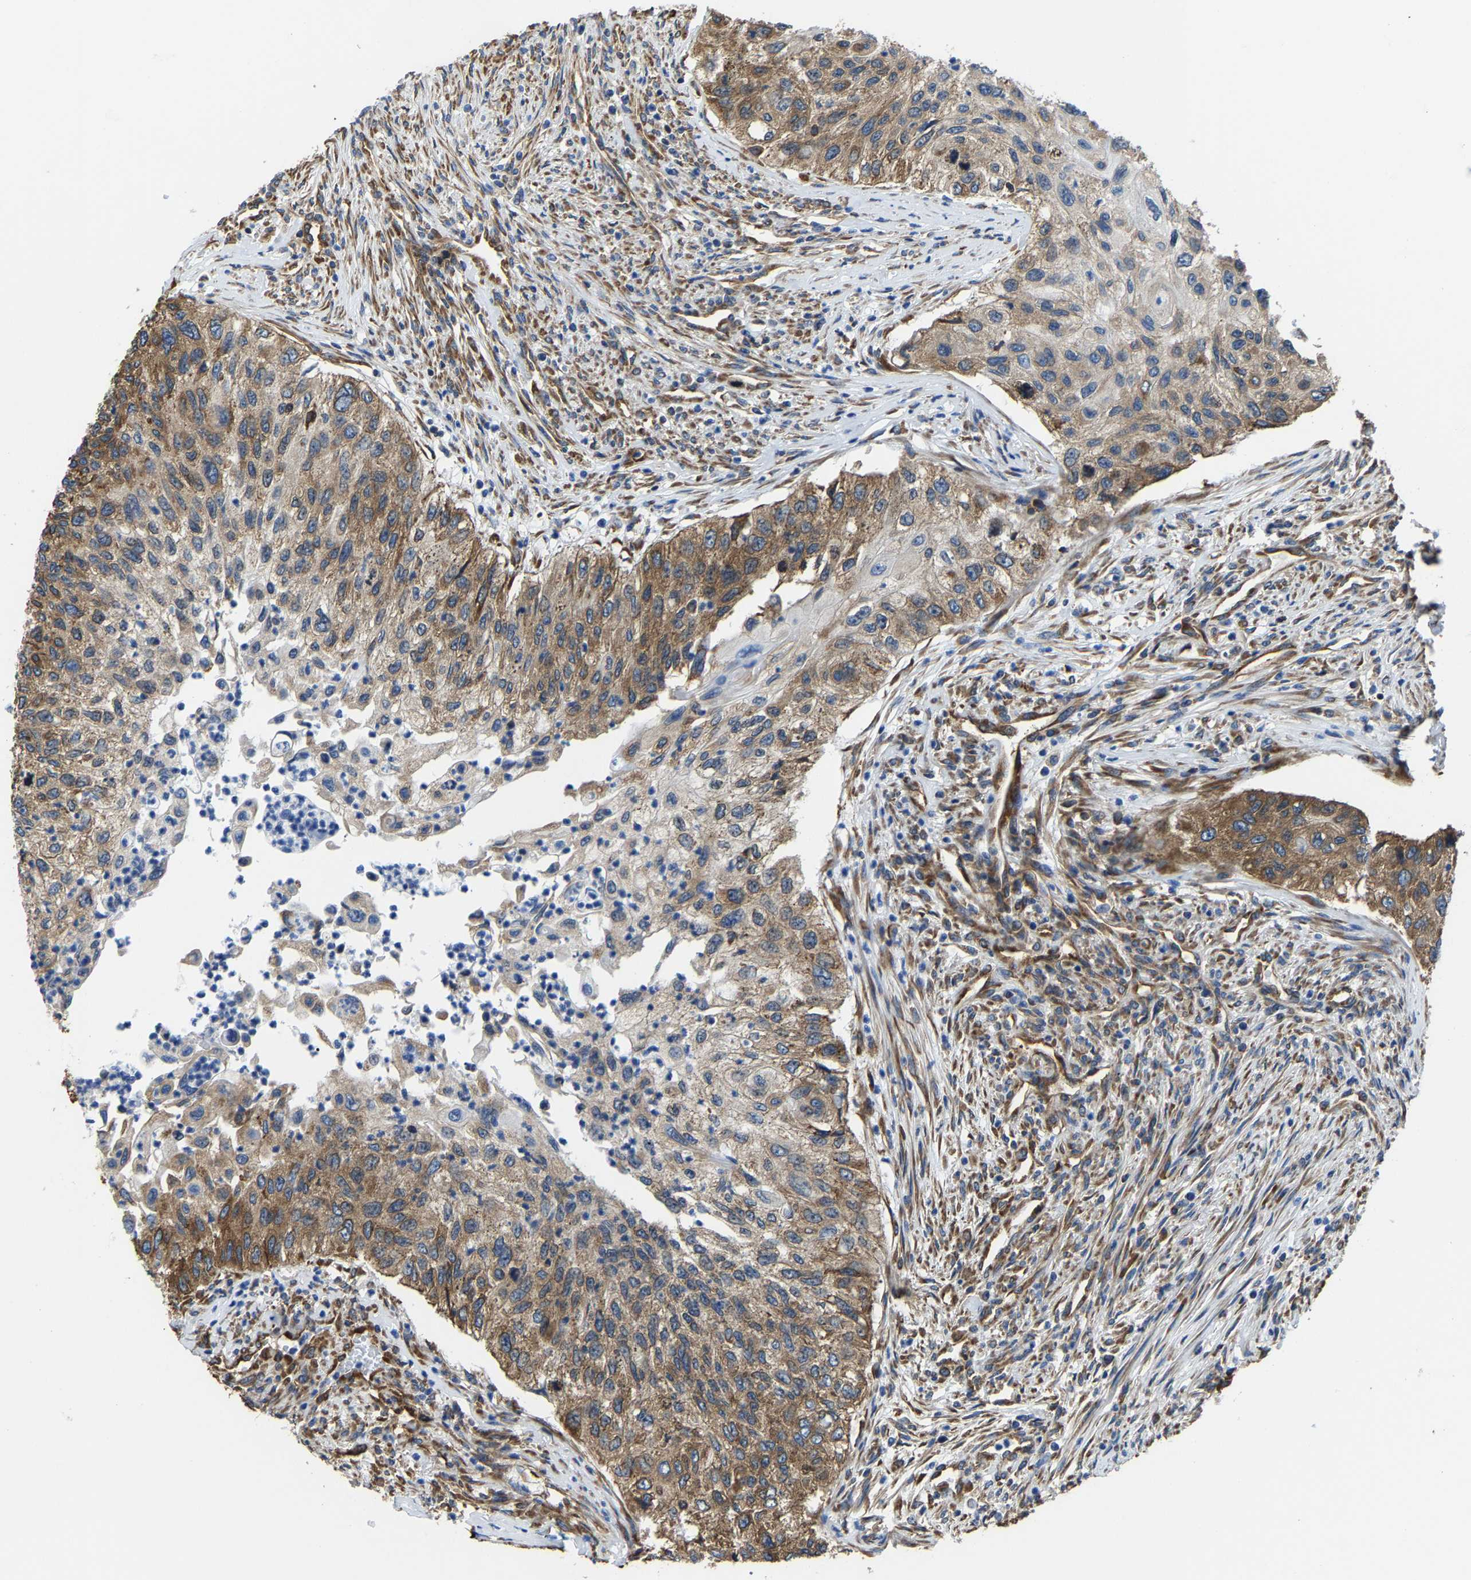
{"staining": {"intensity": "moderate", "quantity": ">75%", "location": "cytoplasmic/membranous"}, "tissue": "urothelial cancer", "cell_type": "Tumor cells", "image_type": "cancer", "snomed": [{"axis": "morphology", "description": "Urothelial carcinoma, High grade"}, {"axis": "topography", "description": "Urinary bladder"}], "caption": "Immunohistochemical staining of human urothelial carcinoma (high-grade) displays medium levels of moderate cytoplasmic/membranous protein expression in approximately >75% of tumor cells. (DAB IHC with brightfield microscopy, high magnification).", "gene": "G3BP2", "patient": {"sex": "female", "age": 60}}